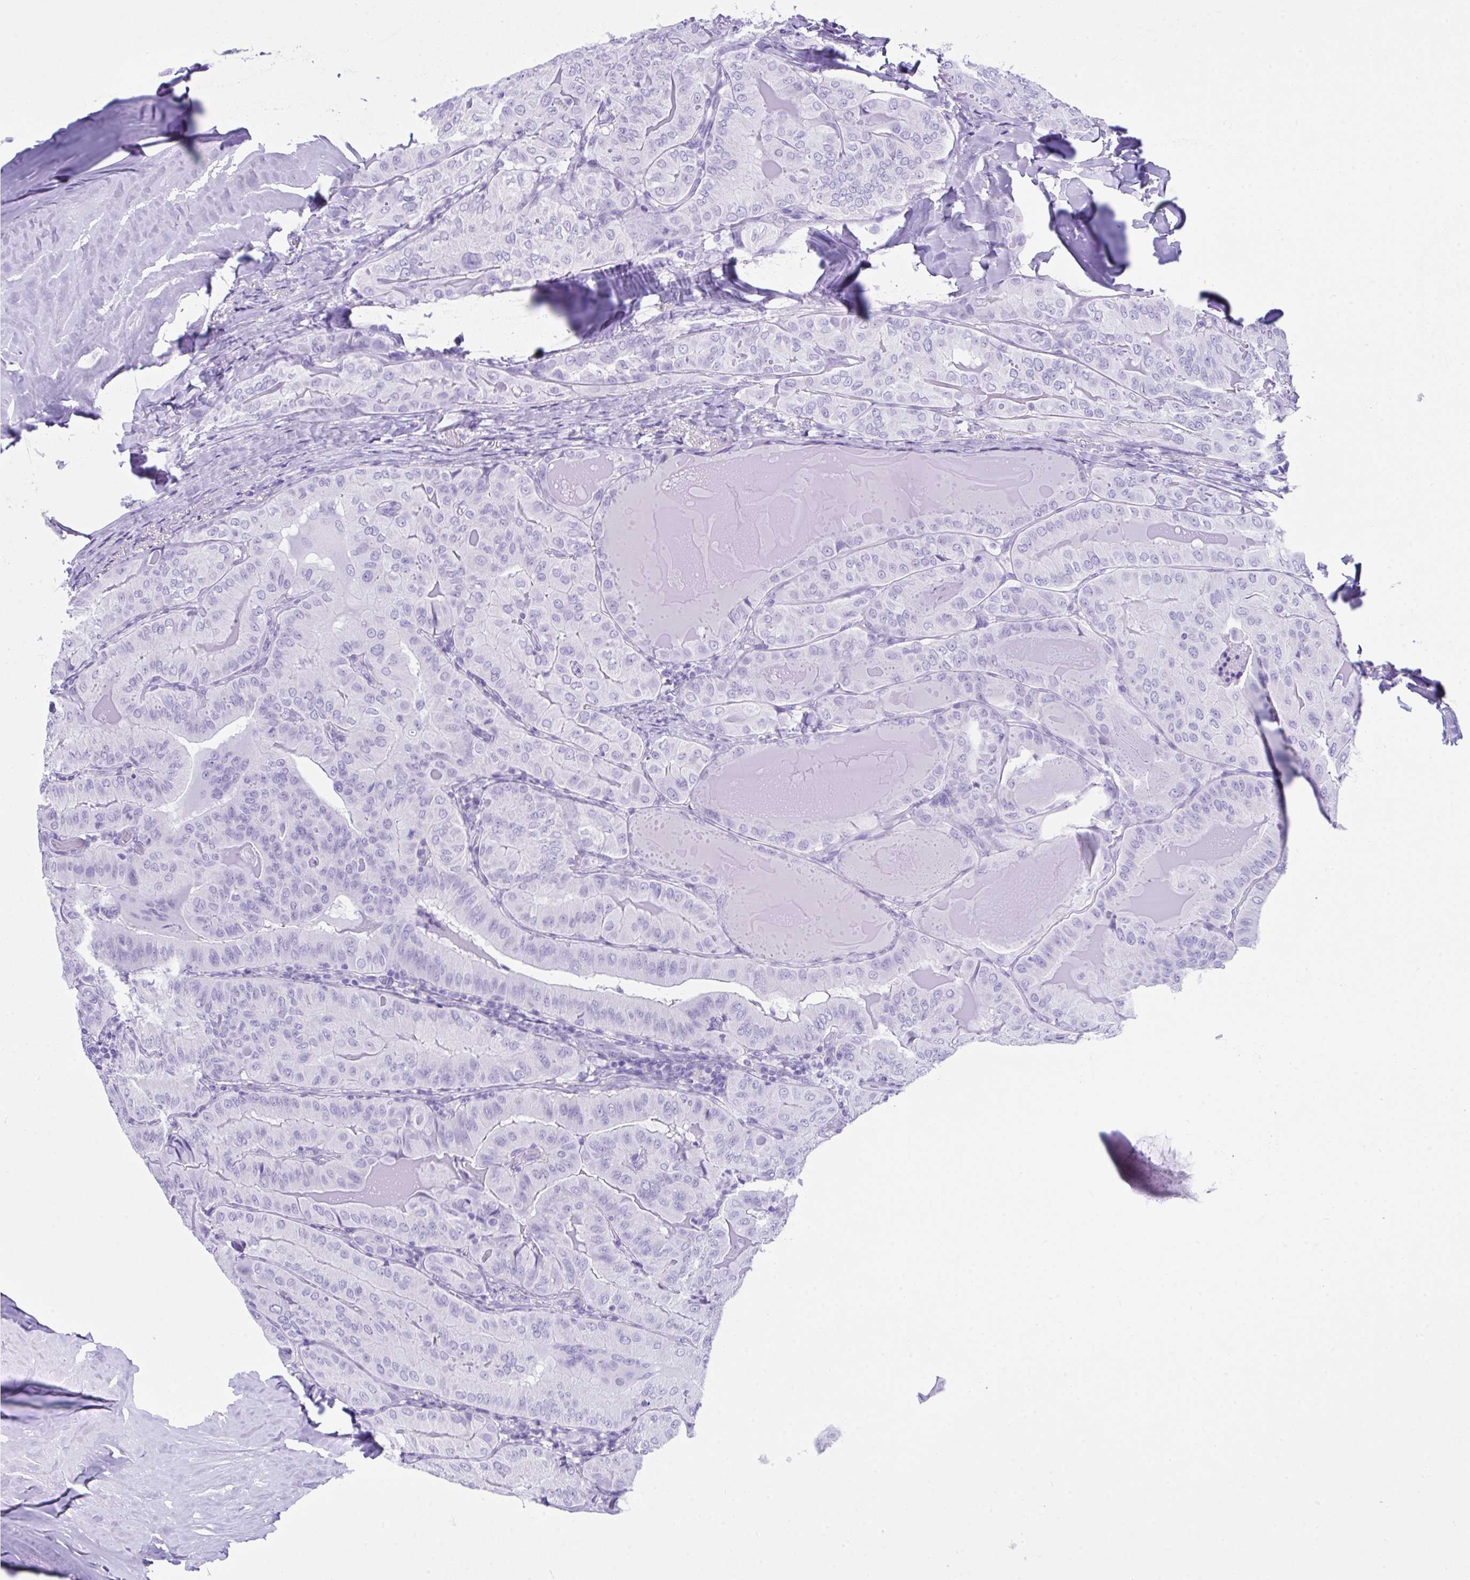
{"staining": {"intensity": "negative", "quantity": "none", "location": "none"}, "tissue": "thyroid cancer", "cell_type": "Tumor cells", "image_type": "cancer", "snomed": [{"axis": "morphology", "description": "Papillary adenocarcinoma, NOS"}, {"axis": "topography", "description": "Thyroid gland"}], "caption": "High power microscopy image of an IHC image of thyroid papillary adenocarcinoma, revealing no significant expression in tumor cells. (DAB (3,3'-diaminobenzidine) immunohistochemistry (IHC), high magnification).", "gene": "LGALS4", "patient": {"sex": "female", "age": 68}}